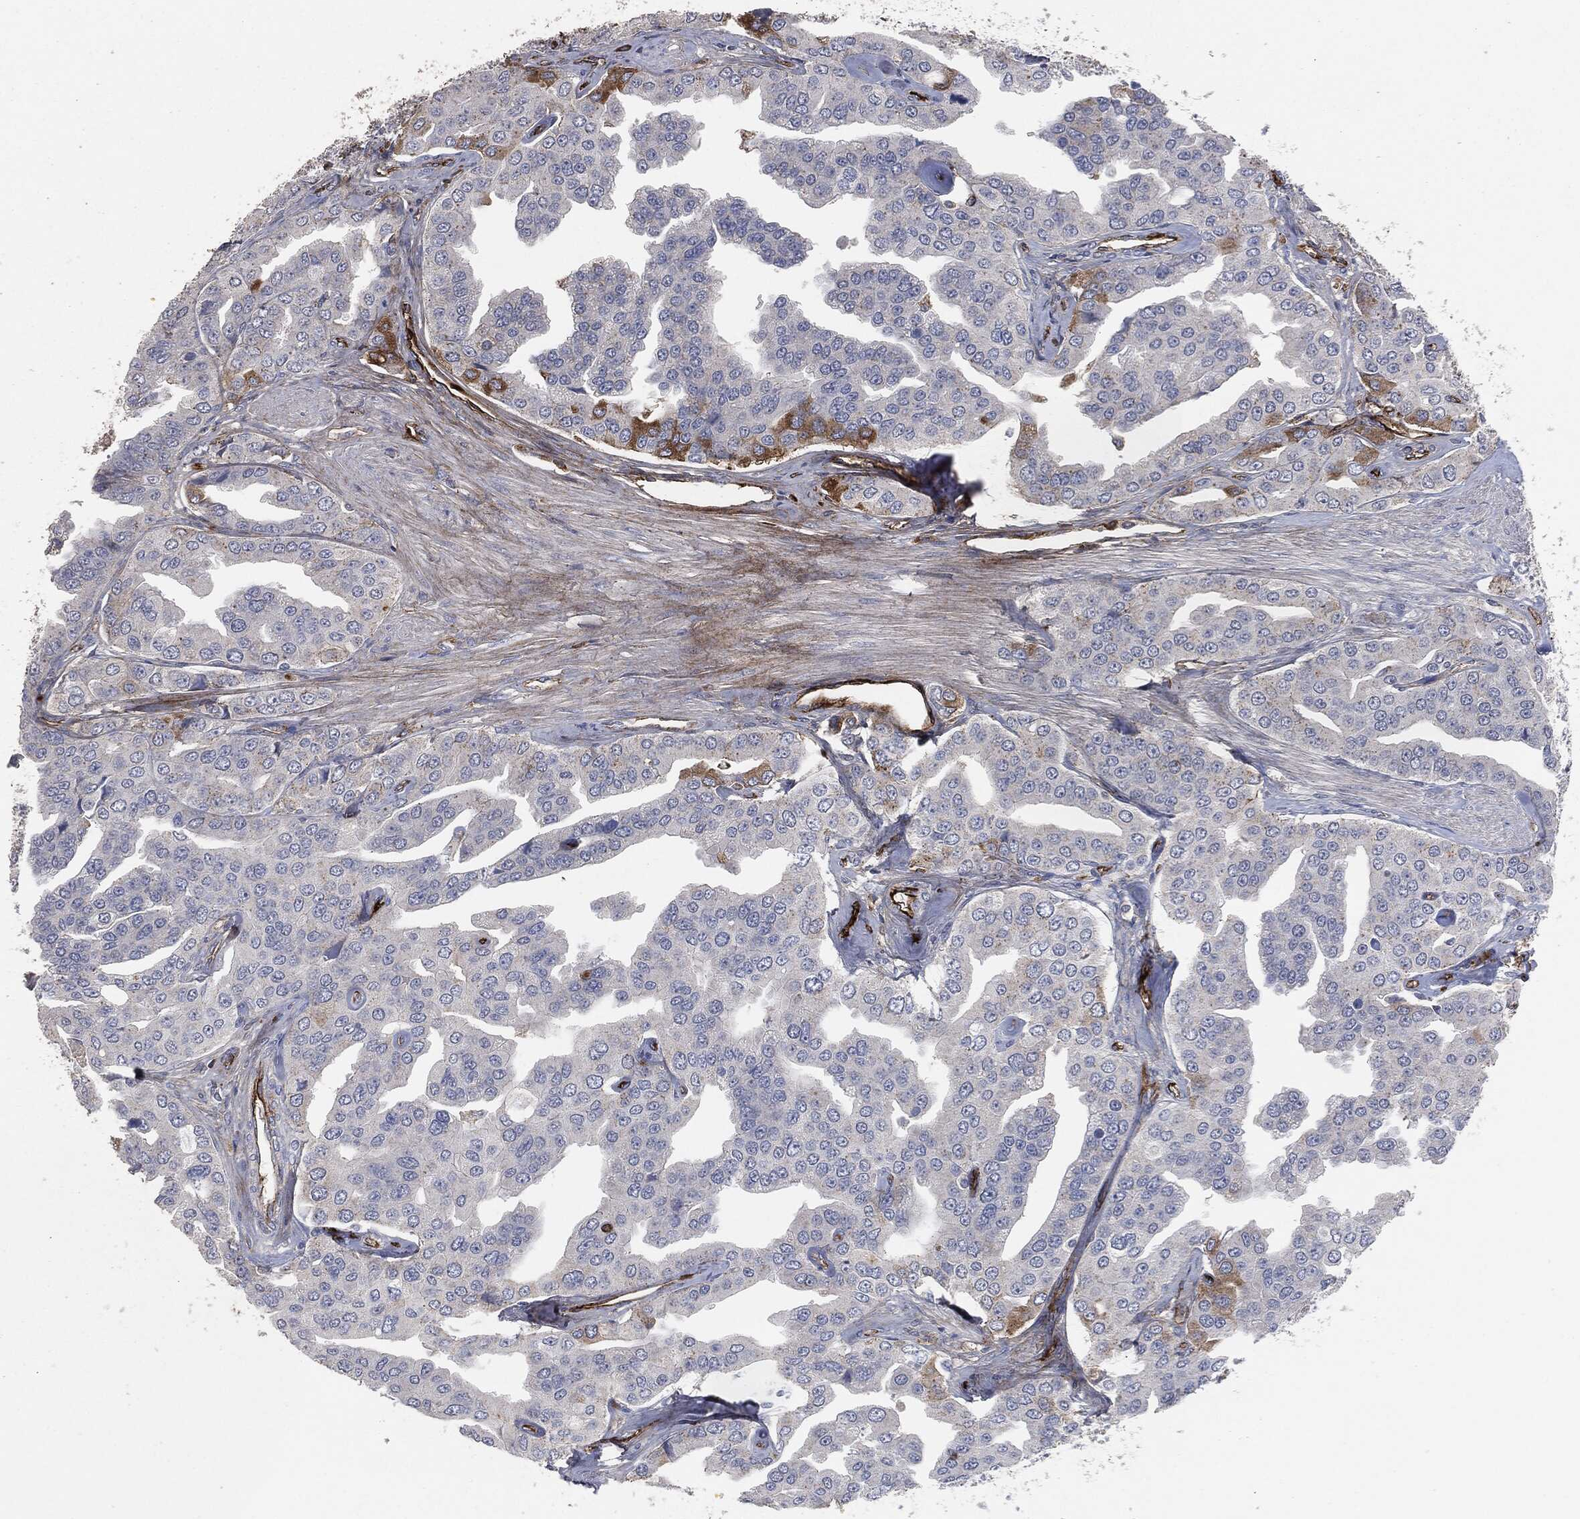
{"staining": {"intensity": "negative", "quantity": "none", "location": "none"}, "tissue": "prostate cancer", "cell_type": "Tumor cells", "image_type": "cancer", "snomed": [{"axis": "morphology", "description": "Adenocarcinoma, NOS"}, {"axis": "topography", "description": "Prostate and seminal vesicle, NOS"}, {"axis": "topography", "description": "Prostate"}], "caption": "This is an immunohistochemistry micrograph of human prostate cancer (adenocarcinoma). There is no staining in tumor cells.", "gene": "APOB", "patient": {"sex": "male", "age": 69}}